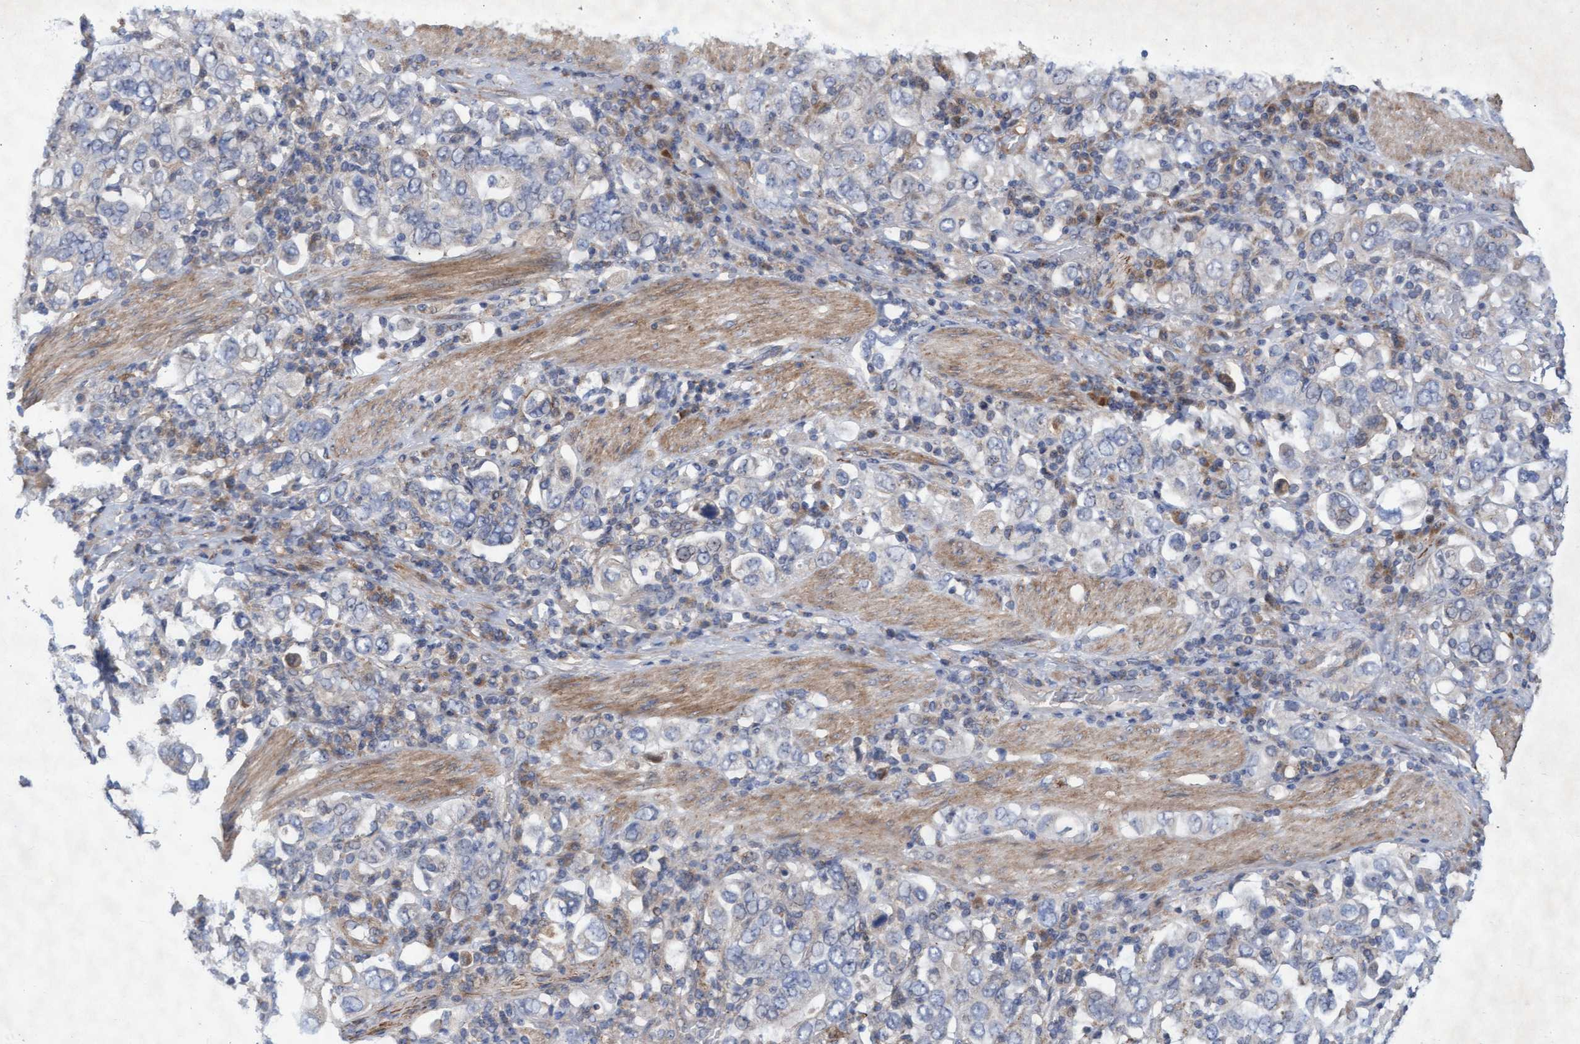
{"staining": {"intensity": "negative", "quantity": "none", "location": "none"}, "tissue": "stomach cancer", "cell_type": "Tumor cells", "image_type": "cancer", "snomed": [{"axis": "morphology", "description": "Adenocarcinoma, NOS"}, {"axis": "topography", "description": "Stomach, upper"}], "caption": "A histopathology image of human stomach adenocarcinoma is negative for staining in tumor cells.", "gene": "ABCF2", "patient": {"sex": "male", "age": 62}}